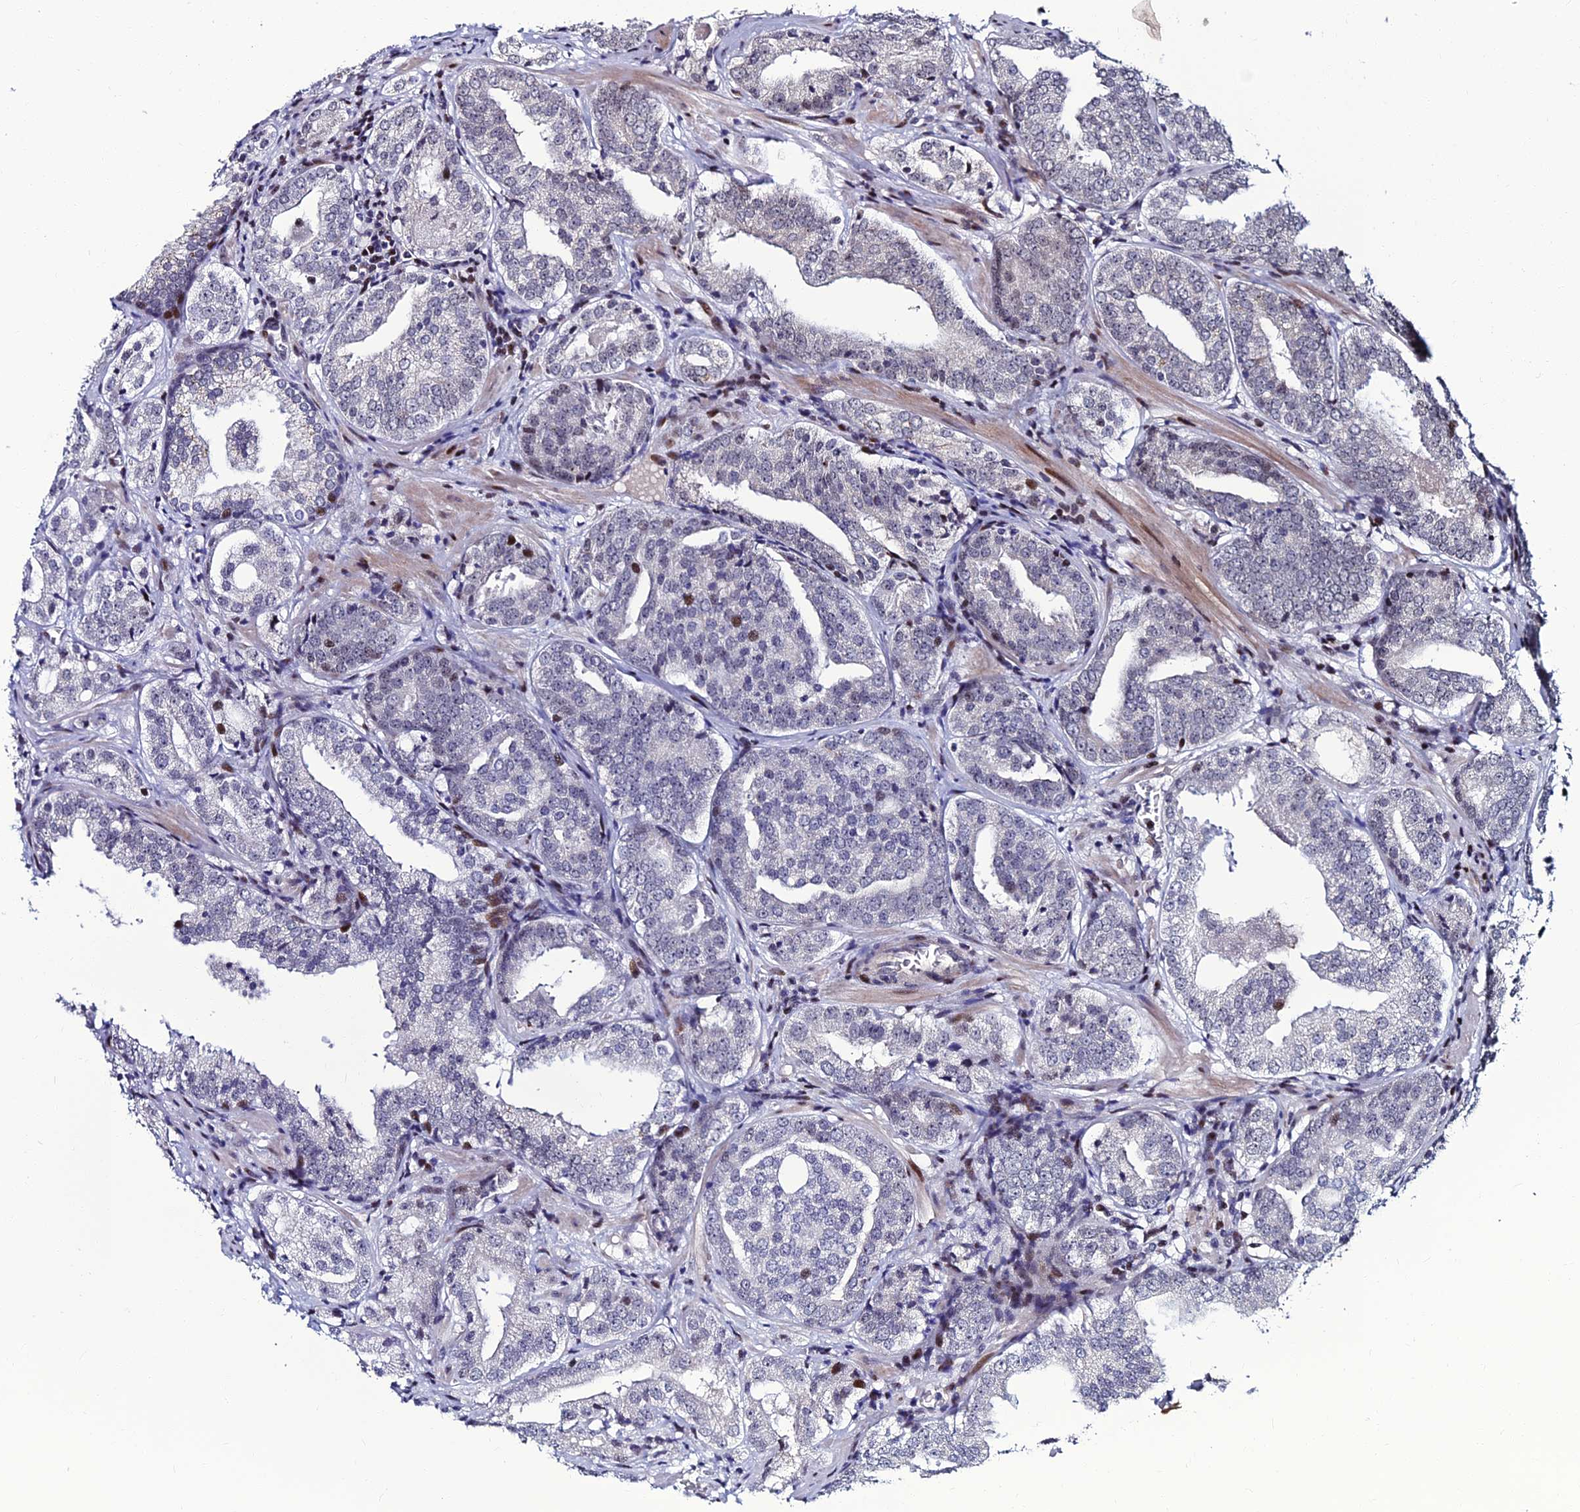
{"staining": {"intensity": "negative", "quantity": "none", "location": "none"}, "tissue": "prostate cancer", "cell_type": "Tumor cells", "image_type": "cancer", "snomed": [{"axis": "morphology", "description": "Adenocarcinoma, Low grade"}, {"axis": "topography", "description": "Prostate"}], "caption": "Tumor cells are negative for protein expression in human prostate cancer (adenocarcinoma (low-grade)).", "gene": "TAF9B", "patient": {"sex": "male", "age": 60}}